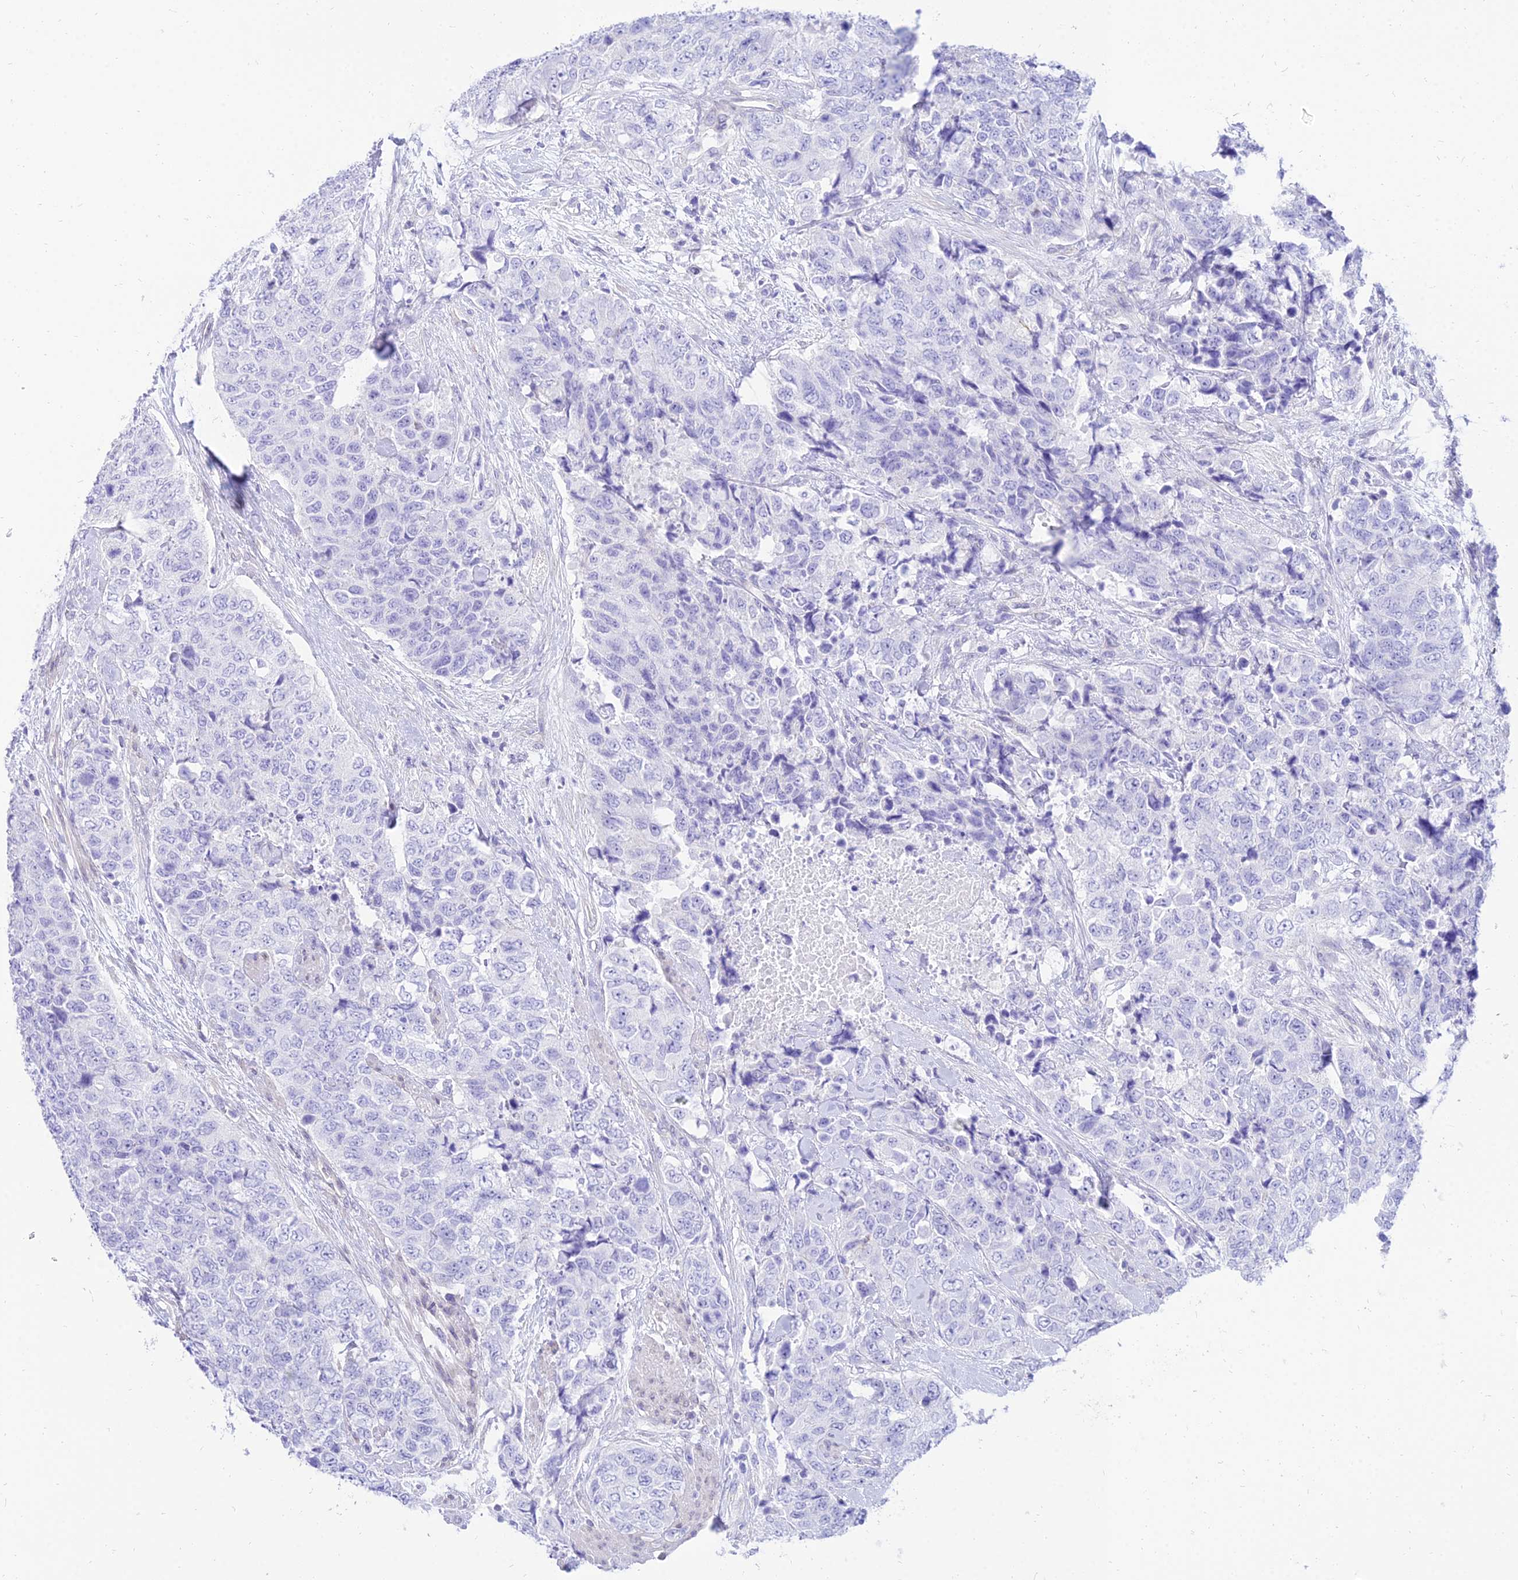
{"staining": {"intensity": "negative", "quantity": "none", "location": "none"}, "tissue": "urothelial cancer", "cell_type": "Tumor cells", "image_type": "cancer", "snomed": [{"axis": "morphology", "description": "Urothelial carcinoma, High grade"}, {"axis": "topography", "description": "Urinary bladder"}], "caption": "High power microscopy micrograph of an immunohistochemistry (IHC) micrograph of urothelial cancer, revealing no significant expression in tumor cells.", "gene": "TAC3", "patient": {"sex": "female", "age": 78}}